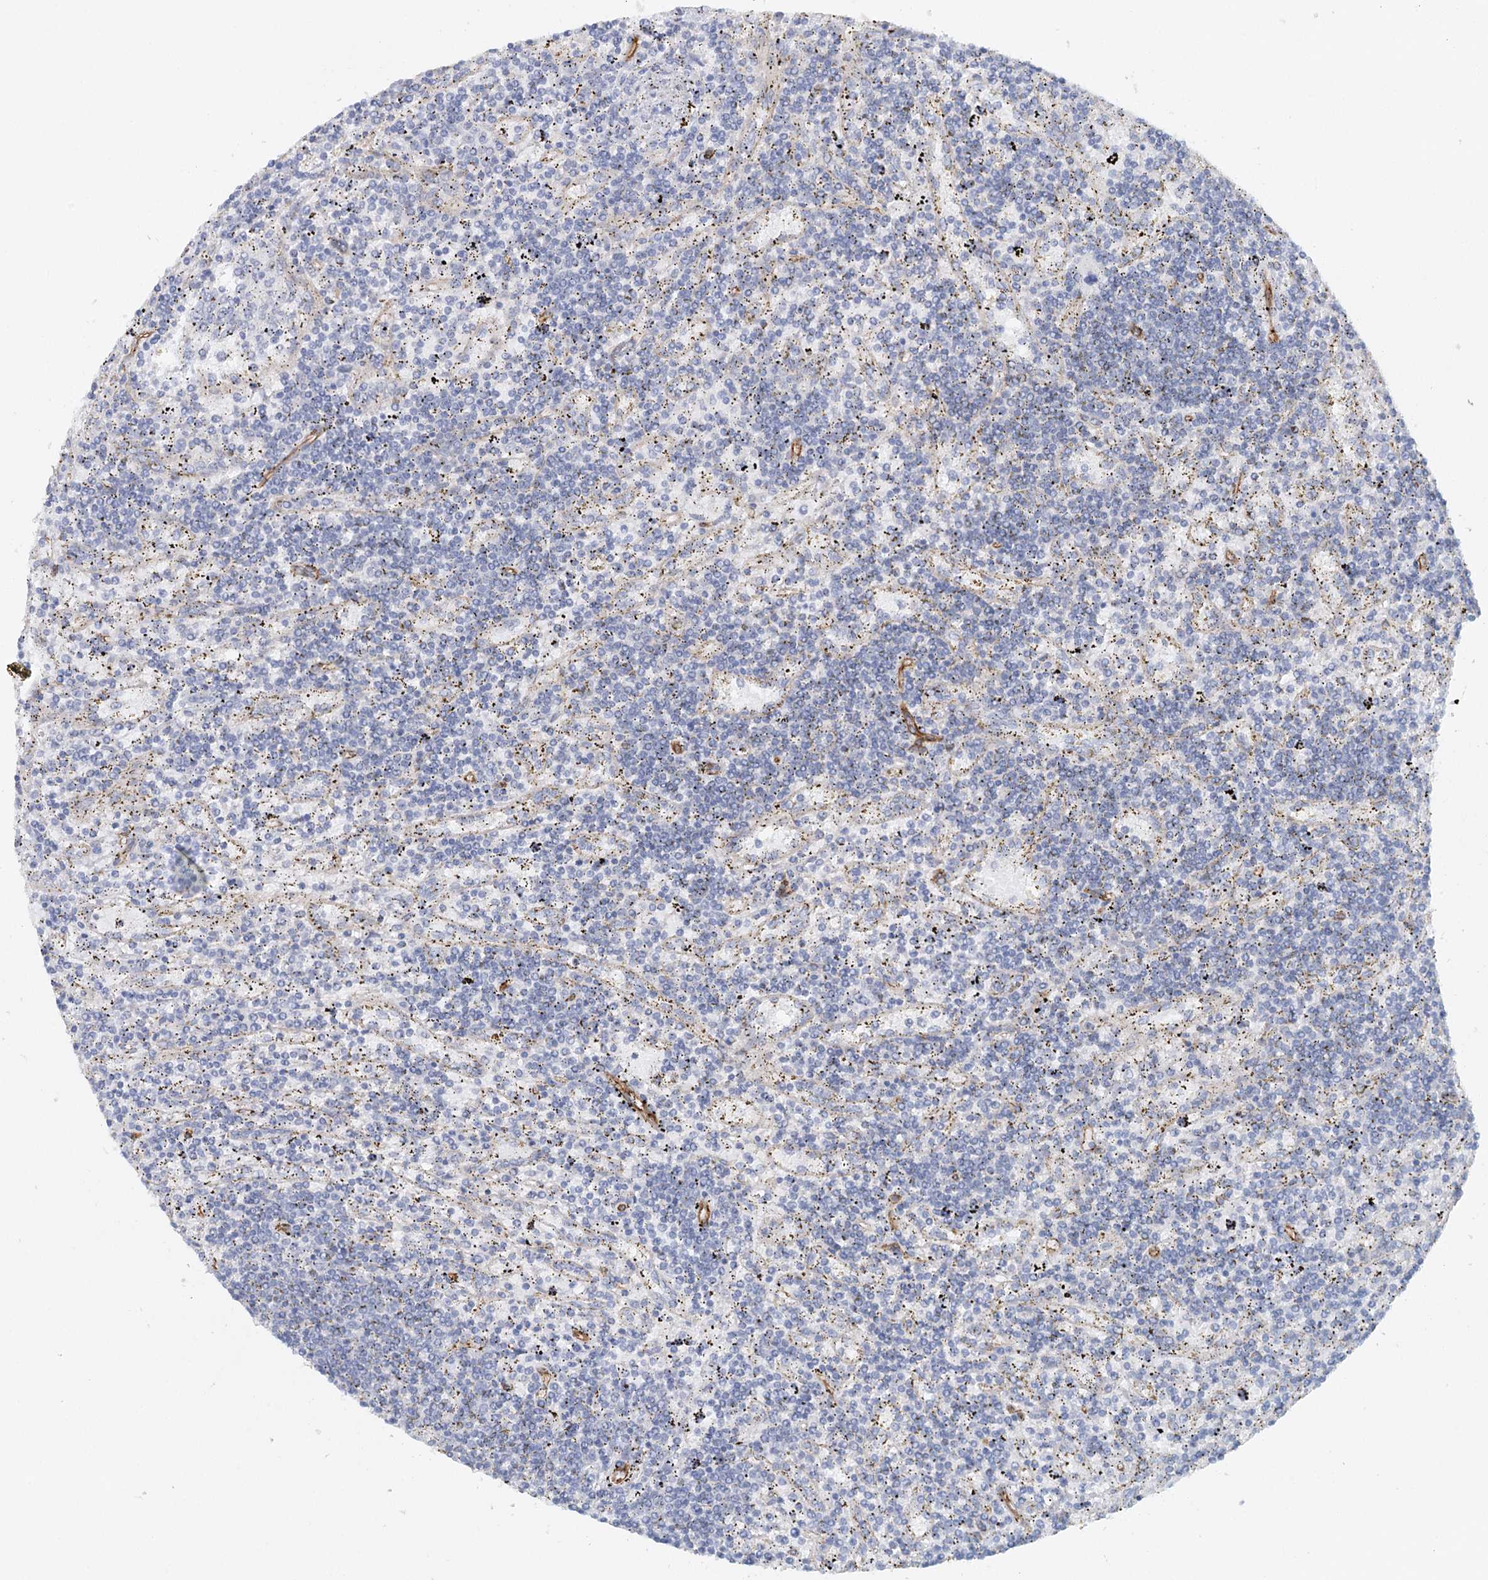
{"staining": {"intensity": "negative", "quantity": "none", "location": "none"}, "tissue": "lymphoma", "cell_type": "Tumor cells", "image_type": "cancer", "snomed": [{"axis": "morphology", "description": "Malignant lymphoma, non-Hodgkin's type, Low grade"}, {"axis": "topography", "description": "Spleen"}], "caption": "This is a image of IHC staining of lymphoma, which shows no expression in tumor cells.", "gene": "SYNPO", "patient": {"sex": "male", "age": 76}}